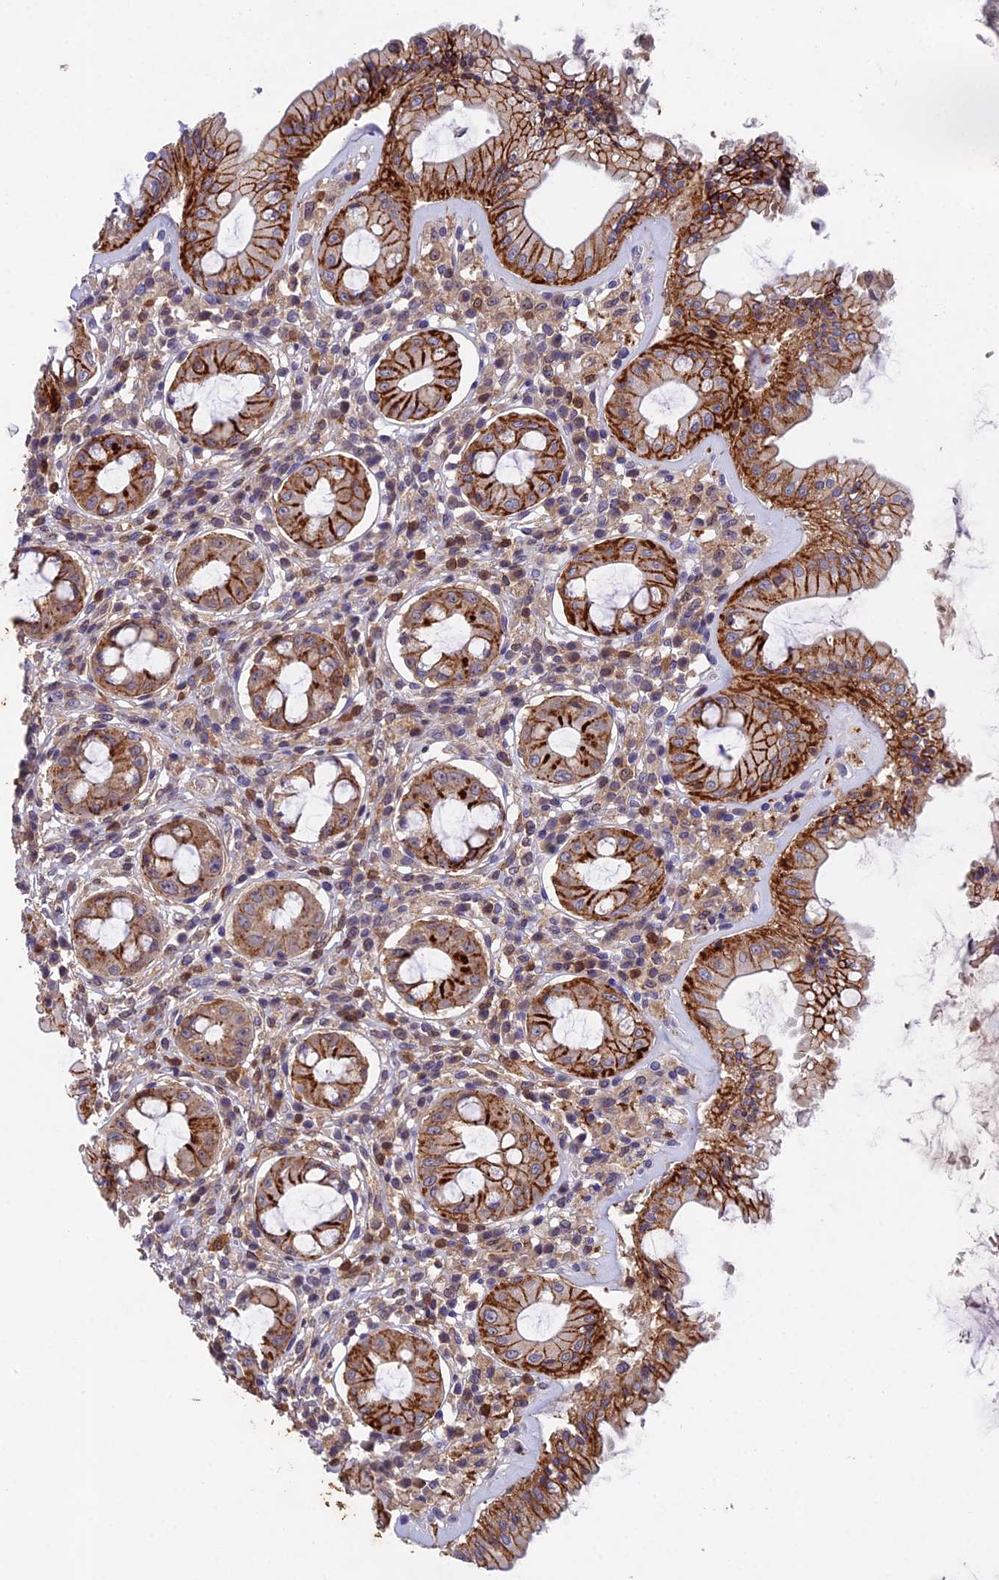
{"staining": {"intensity": "strong", "quantity": ">75%", "location": "cytoplasmic/membranous"}, "tissue": "rectum", "cell_type": "Glandular cells", "image_type": "normal", "snomed": [{"axis": "morphology", "description": "Normal tissue, NOS"}, {"axis": "topography", "description": "Rectum"}], "caption": "IHC (DAB (3,3'-diaminobenzidine)) staining of benign rectum shows strong cytoplasmic/membranous protein expression in approximately >75% of glandular cells.", "gene": "GALK2", "patient": {"sex": "female", "age": 57}}